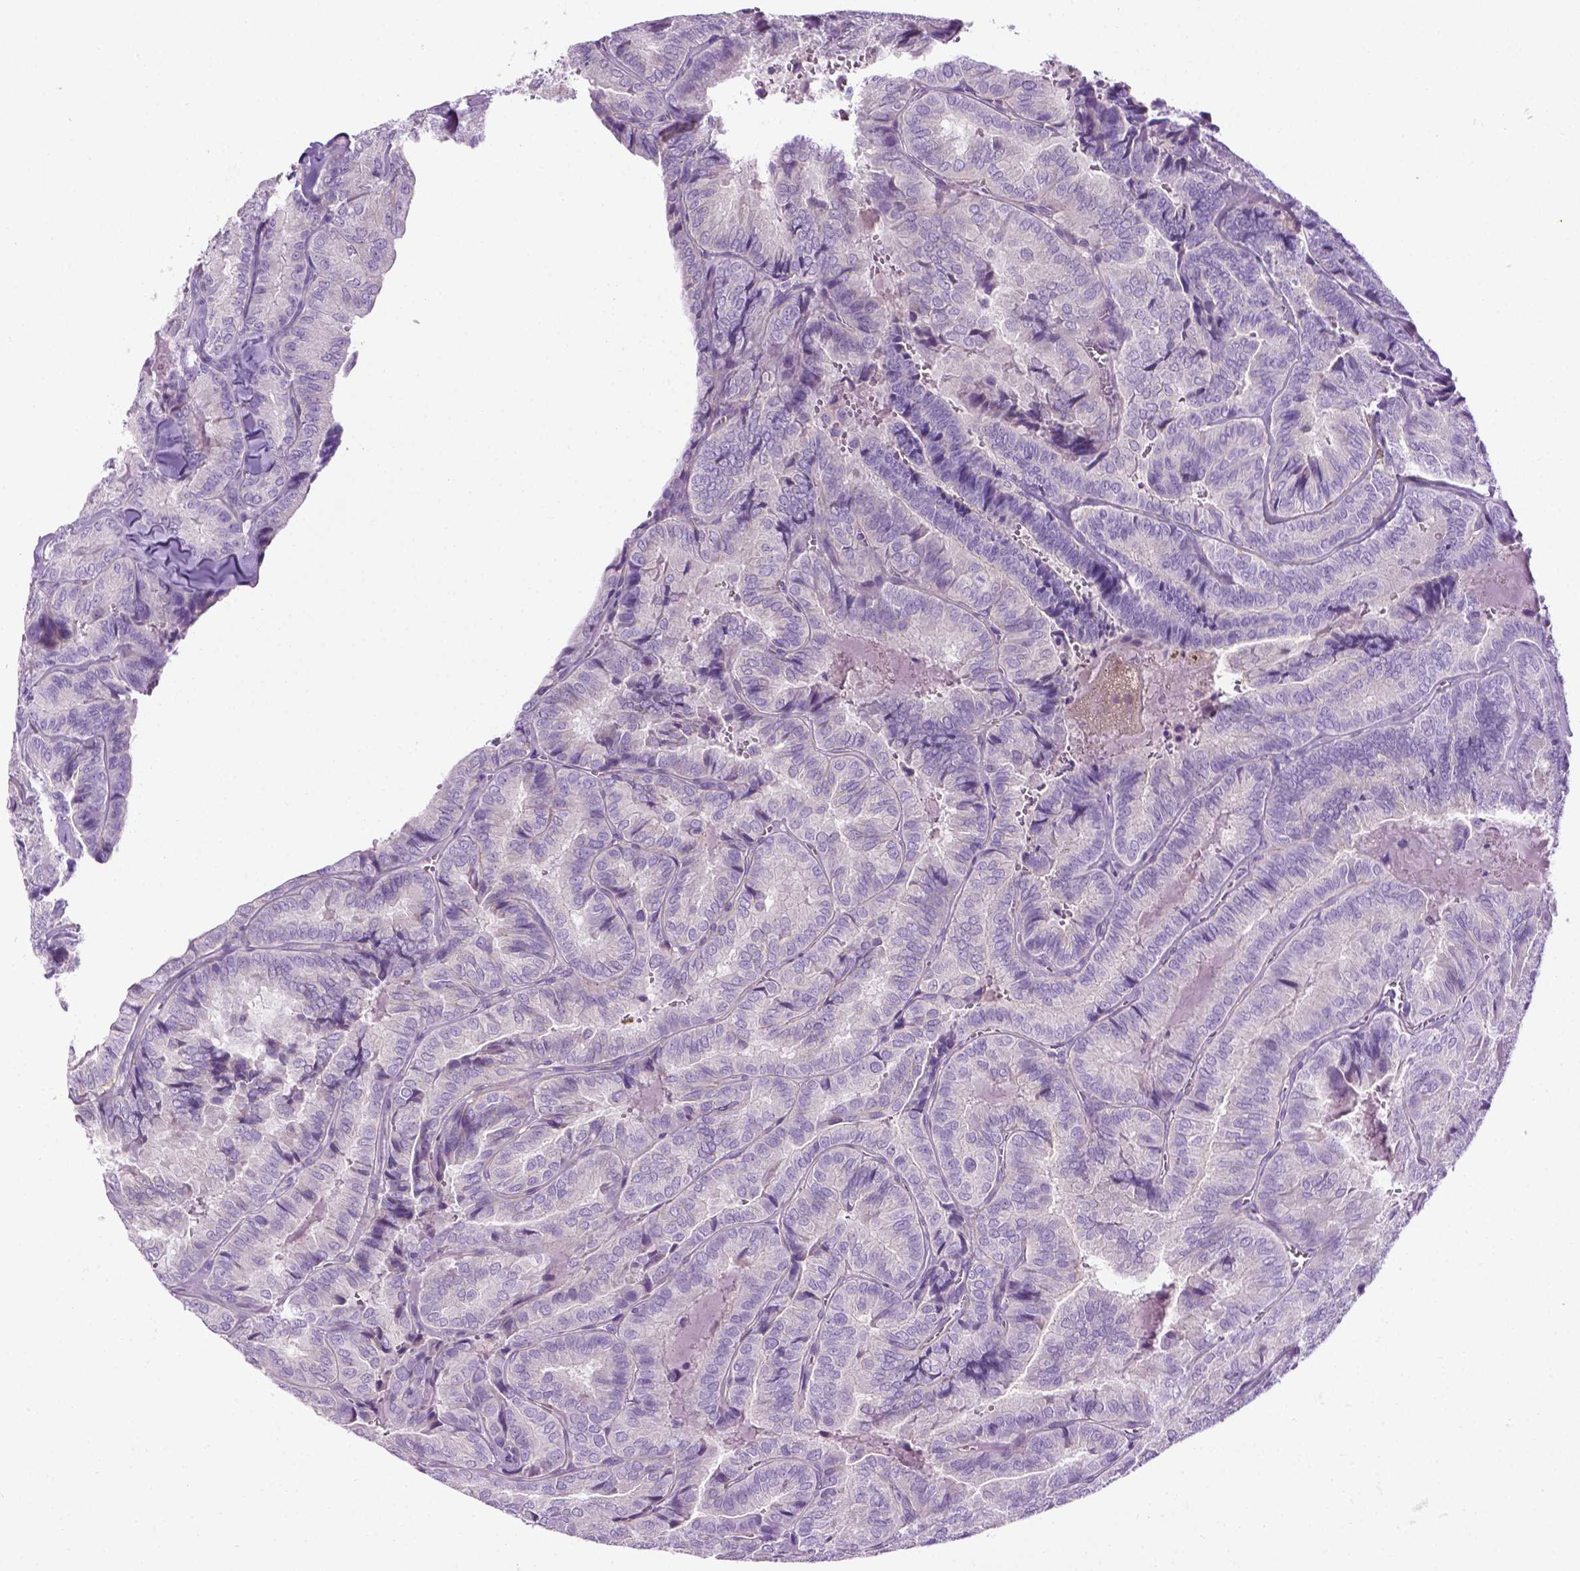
{"staining": {"intensity": "negative", "quantity": "none", "location": "none"}, "tissue": "thyroid cancer", "cell_type": "Tumor cells", "image_type": "cancer", "snomed": [{"axis": "morphology", "description": "Papillary adenocarcinoma, NOS"}, {"axis": "topography", "description": "Thyroid gland"}], "caption": "Thyroid papillary adenocarcinoma stained for a protein using IHC exhibits no expression tumor cells.", "gene": "SPECC1L", "patient": {"sex": "female", "age": 75}}